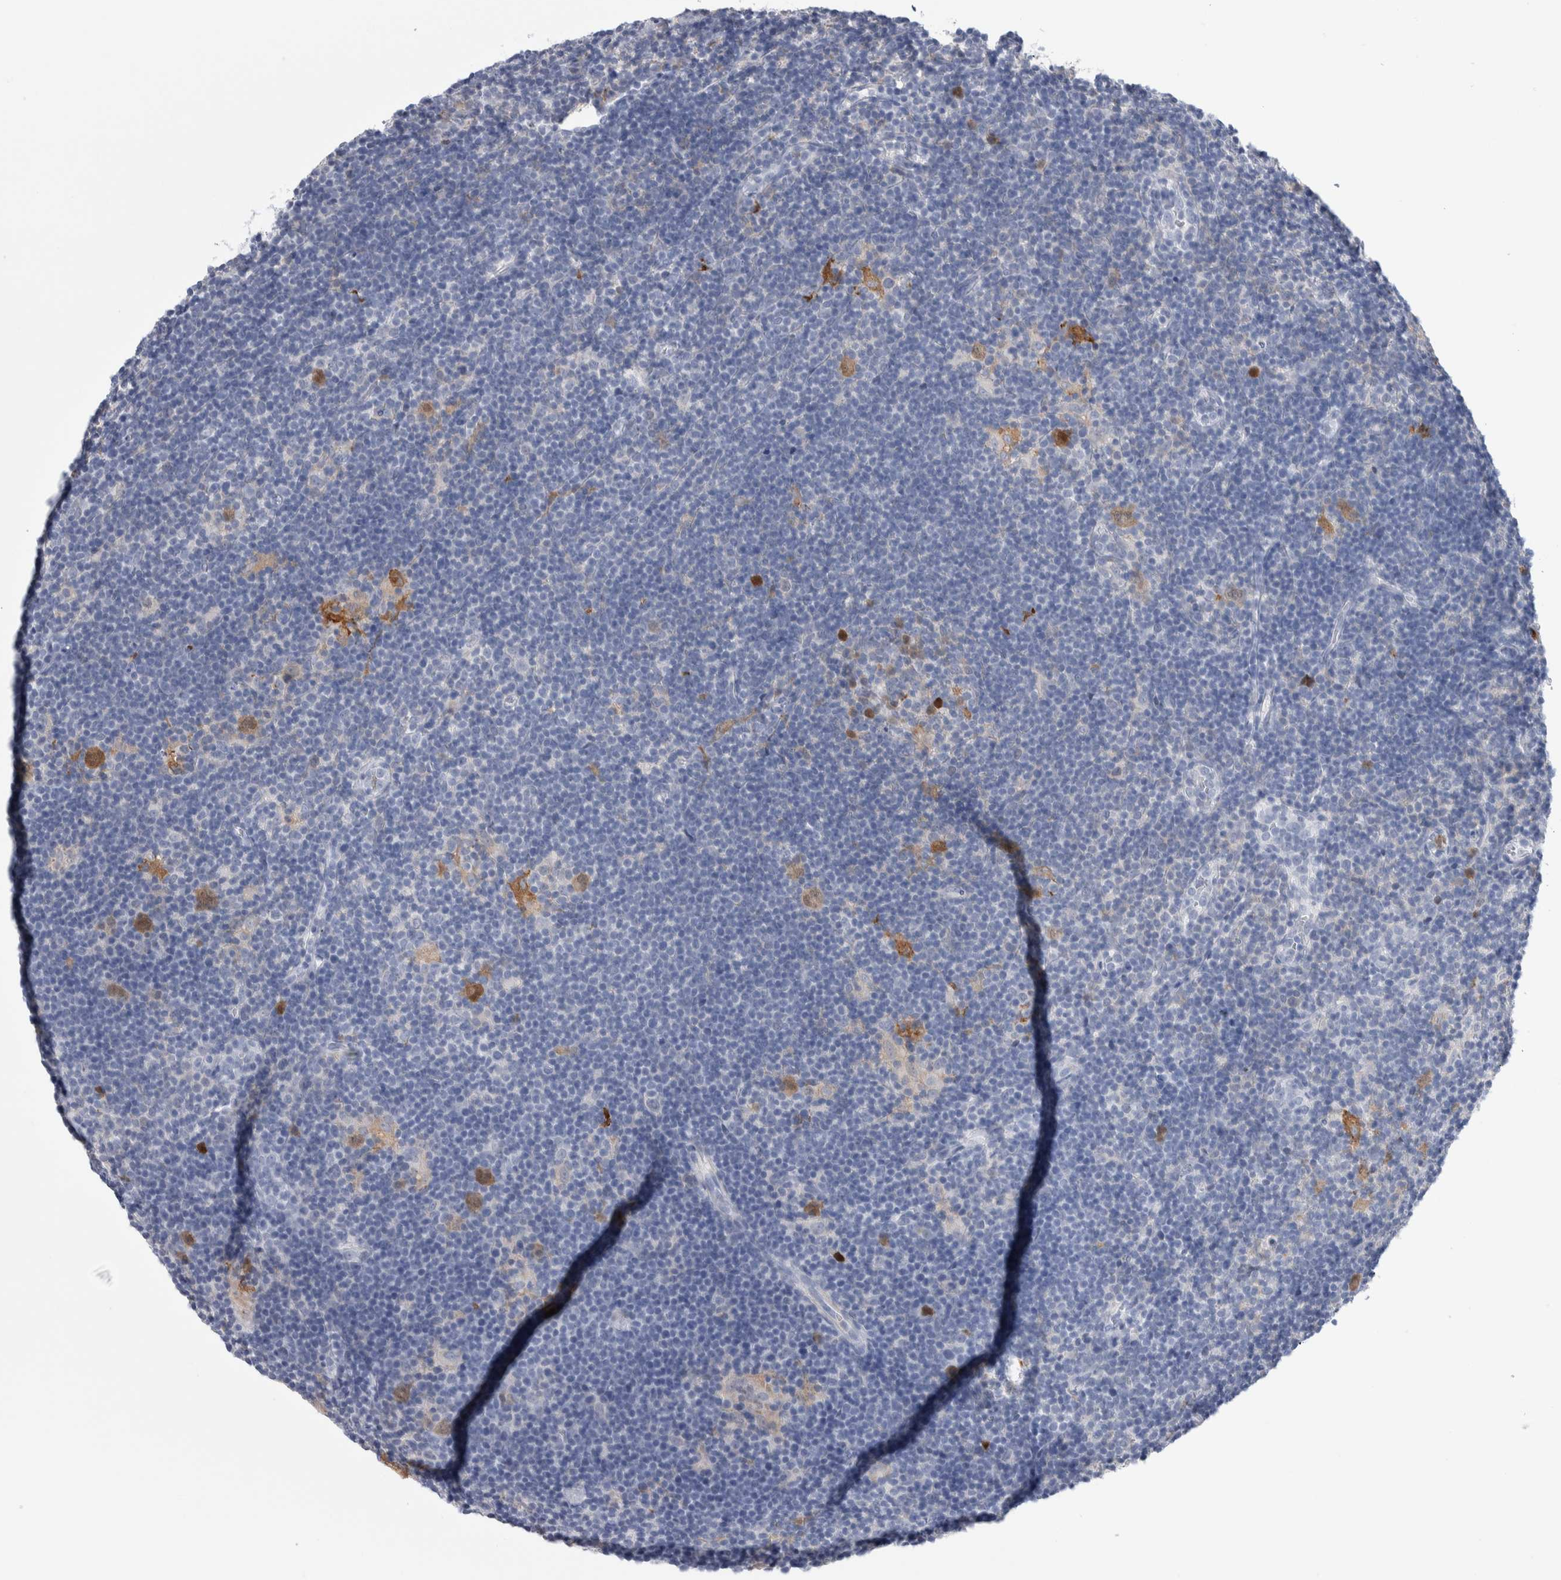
{"staining": {"intensity": "moderate", "quantity": "<25%", "location": "cytoplasmic/membranous"}, "tissue": "lymphoma", "cell_type": "Tumor cells", "image_type": "cancer", "snomed": [{"axis": "morphology", "description": "Hodgkin's disease, NOS"}, {"axis": "topography", "description": "Lymph node"}], "caption": "There is low levels of moderate cytoplasmic/membranous staining in tumor cells of Hodgkin's disease, as demonstrated by immunohistochemical staining (brown color).", "gene": "LURAP1L", "patient": {"sex": "female", "age": 57}}